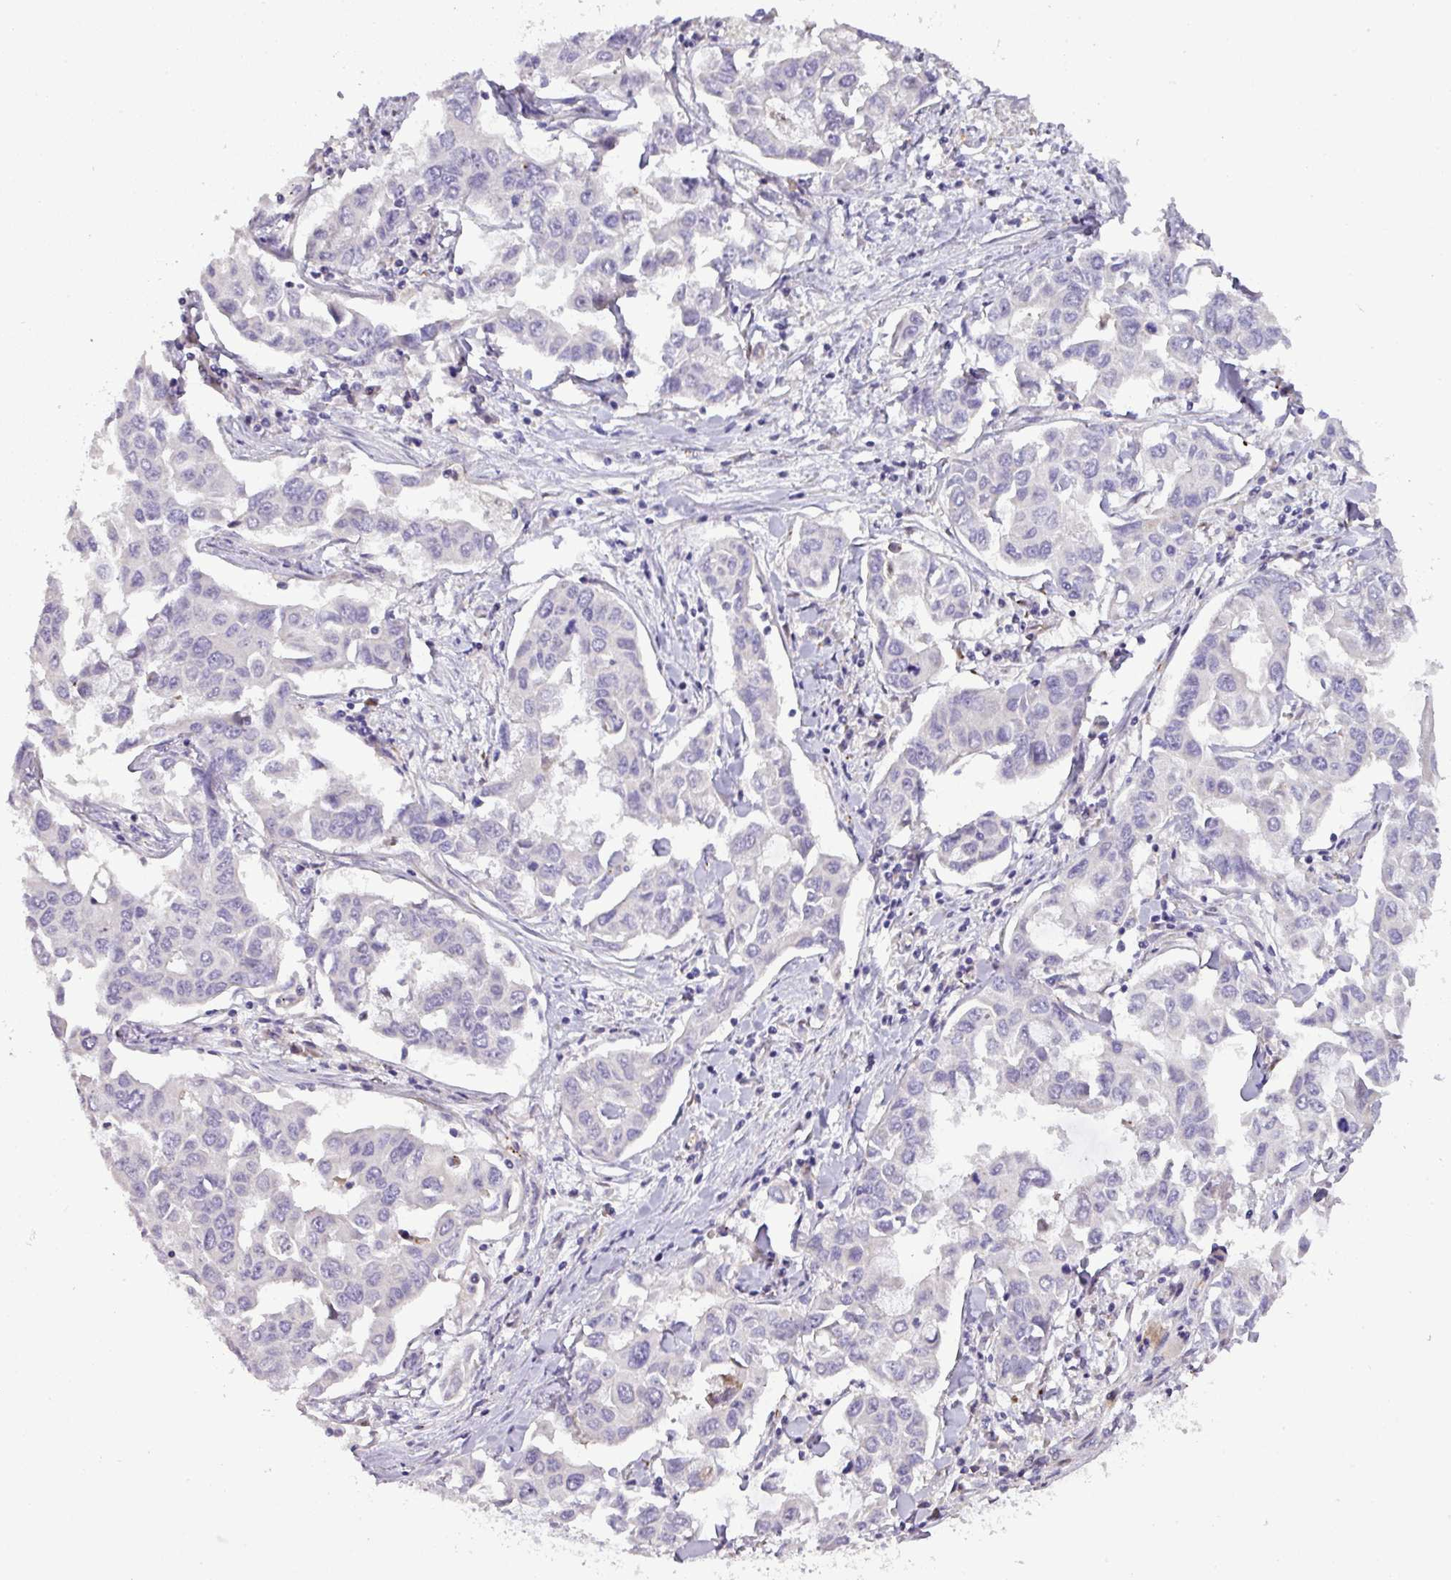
{"staining": {"intensity": "negative", "quantity": "none", "location": "none"}, "tissue": "lung cancer", "cell_type": "Tumor cells", "image_type": "cancer", "snomed": [{"axis": "morphology", "description": "Adenocarcinoma, NOS"}, {"axis": "topography", "description": "Lung"}], "caption": "The IHC histopathology image has no significant staining in tumor cells of lung cancer tissue.", "gene": "ATP6V1F", "patient": {"sex": "male", "age": 64}}